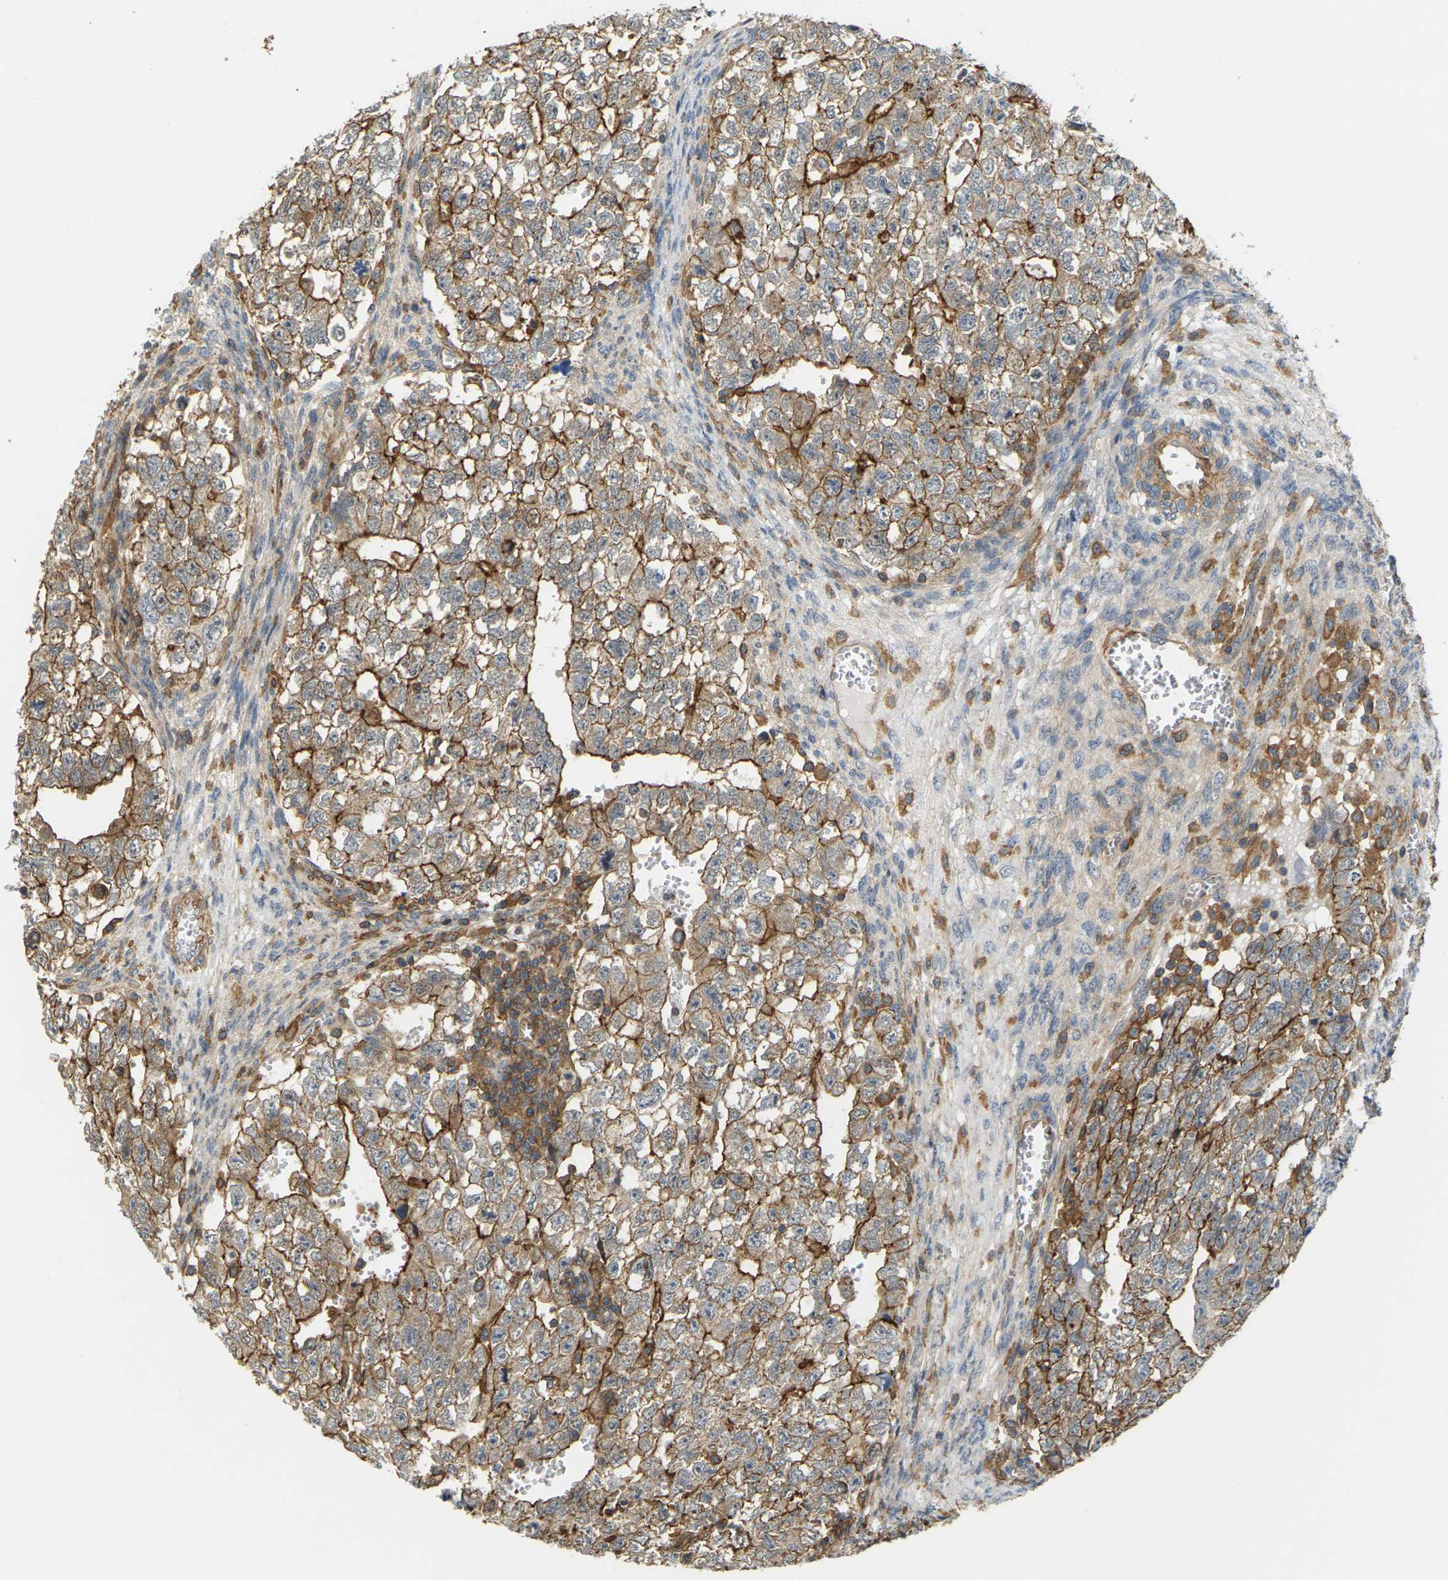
{"staining": {"intensity": "moderate", "quantity": "25%-75%", "location": "cytoplasmic/membranous"}, "tissue": "testis cancer", "cell_type": "Tumor cells", "image_type": "cancer", "snomed": [{"axis": "morphology", "description": "Seminoma, NOS"}, {"axis": "morphology", "description": "Carcinoma, Embryonal, NOS"}, {"axis": "topography", "description": "Testis"}], "caption": "Immunohistochemical staining of testis cancer (embryonal carcinoma) displays moderate cytoplasmic/membranous protein positivity in approximately 25%-75% of tumor cells.", "gene": "IQGAP1", "patient": {"sex": "male", "age": 38}}